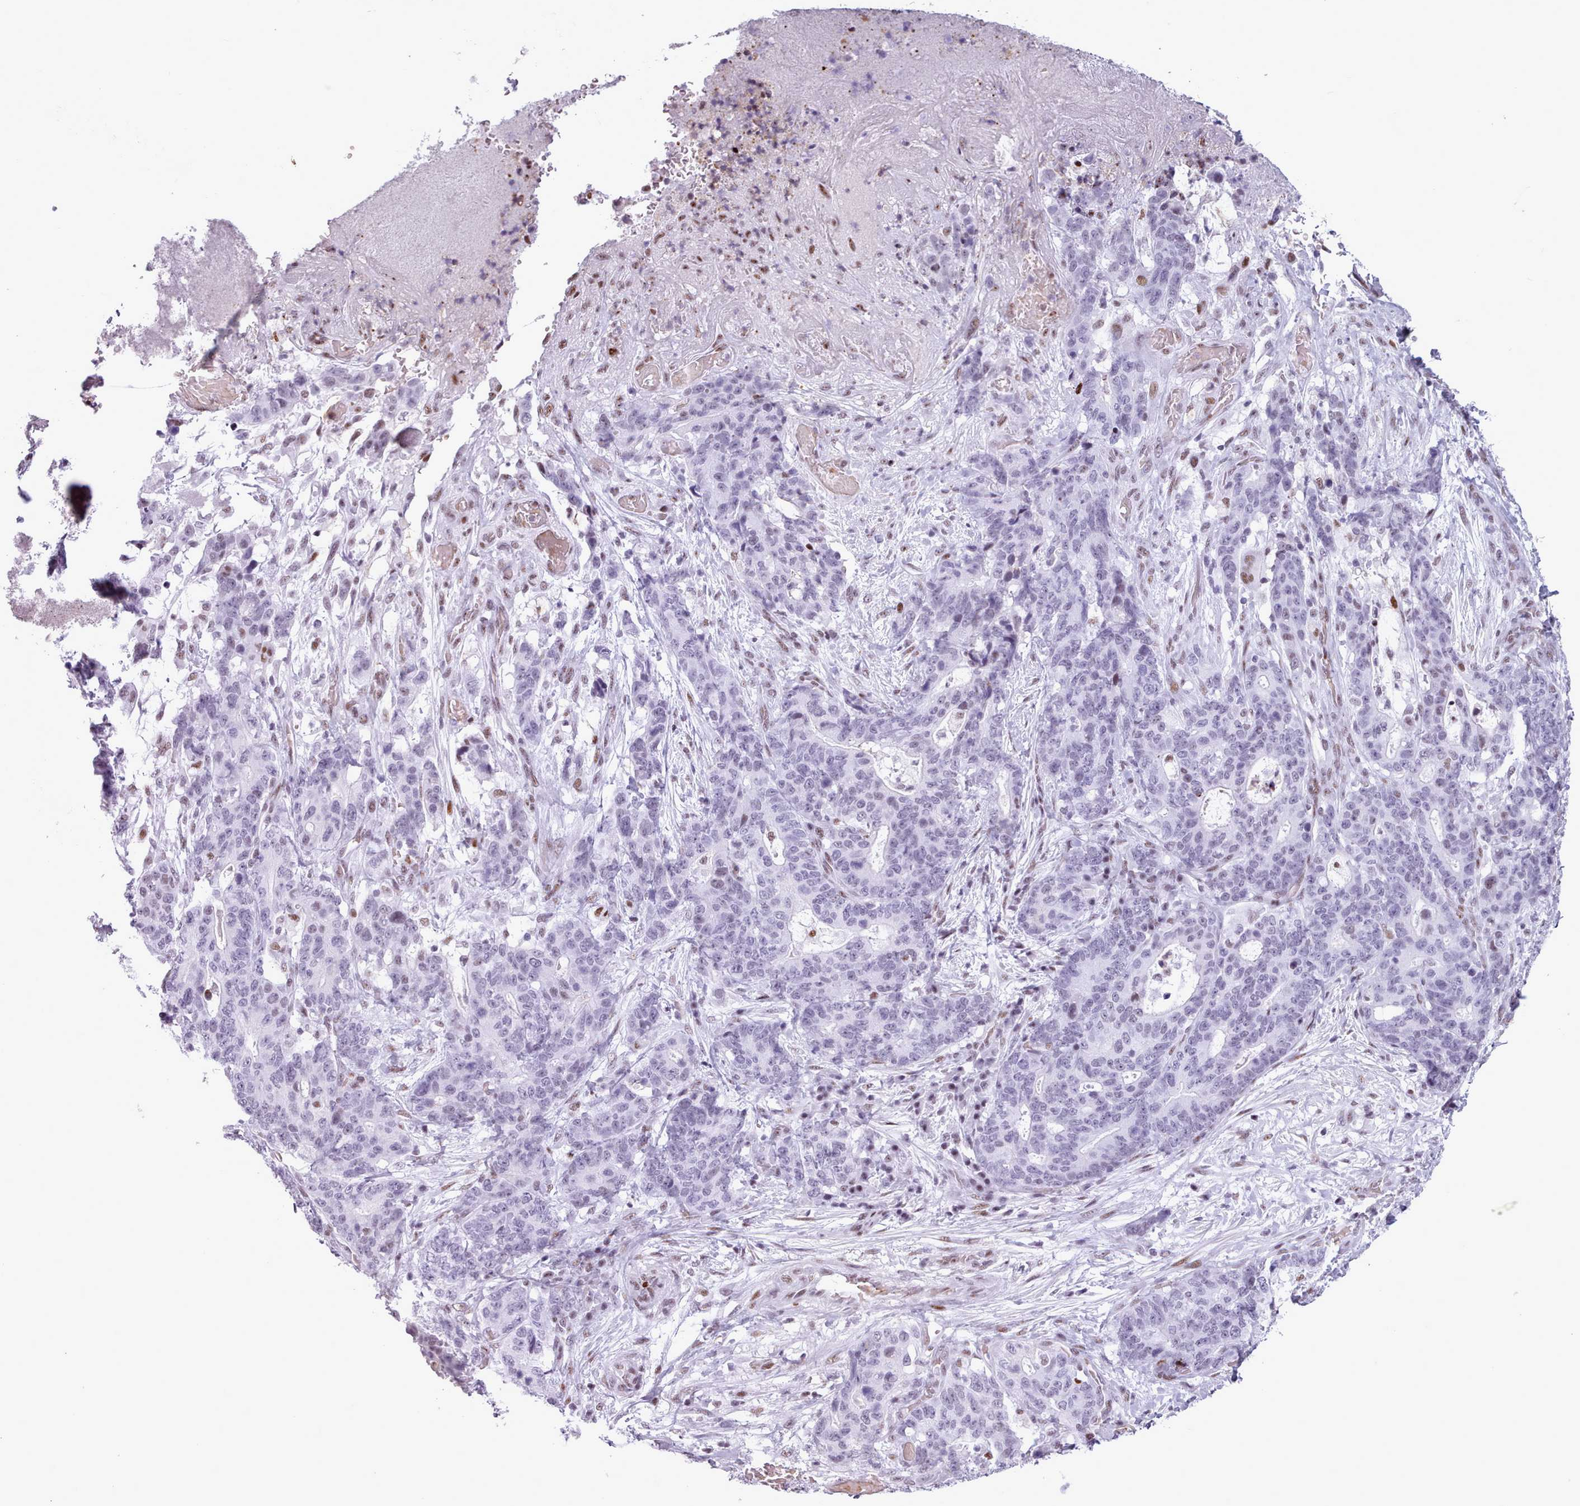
{"staining": {"intensity": "negative", "quantity": "none", "location": "none"}, "tissue": "stomach cancer", "cell_type": "Tumor cells", "image_type": "cancer", "snomed": [{"axis": "morphology", "description": "Normal tissue, NOS"}, {"axis": "morphology", "description": "Adenocarcinoma, NOS"}, {"axis": "topography", "description": "Stomach"}], "caption": "Stomach cancer (adenocarcinoma) was stained to show a protein in brown. There is no significant expression in tumor cells. Brightfield microscopy of immunohistochemistry stained with DAB (3,3'-diaminobenzidine) (brown) and hematoxylin (blue), captured at high magnification.", "gene": "SRSF4", "patient": {"sex": "female", "age": 64}}